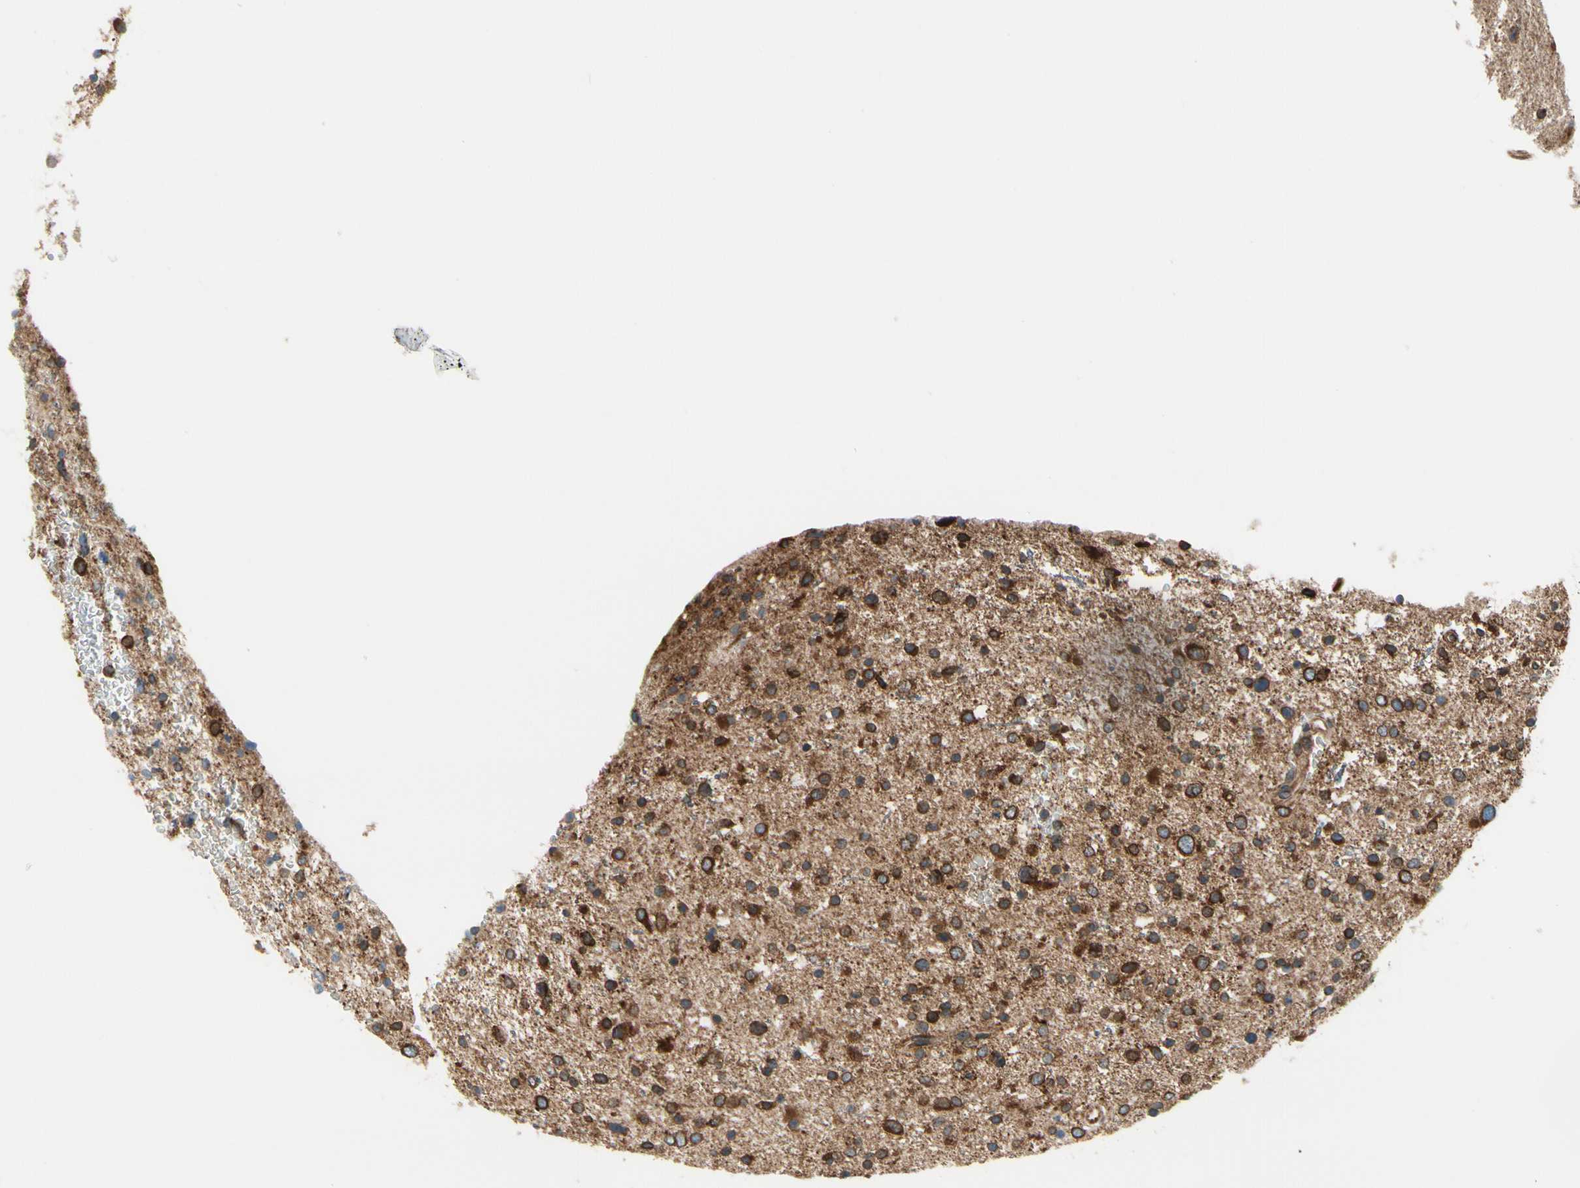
{"staining": {"intensity": "strong", "quantity": ">75%", "location": "cytoplasmic/membranous"}, "tissue": "glioma", "cell_type": "Tumor cells", "image_type": "cancer", "snomed": [{"axis": "morphology", "description": "Glioma, malignant, Low grade"}, {"axis": "topography", "description": "Brain"}], "caption": "This histopathology image displays malignant glioma (low-grade) stained with immunohistochemistry (IHC) to label a protein in brown. The cytoplasmic/membranous of tumor cells show strong positivity for the protein. Nuclei are counter-stained blue.", "gene": "CLCC1", "patient": {"sex": "female", "age": 37}}